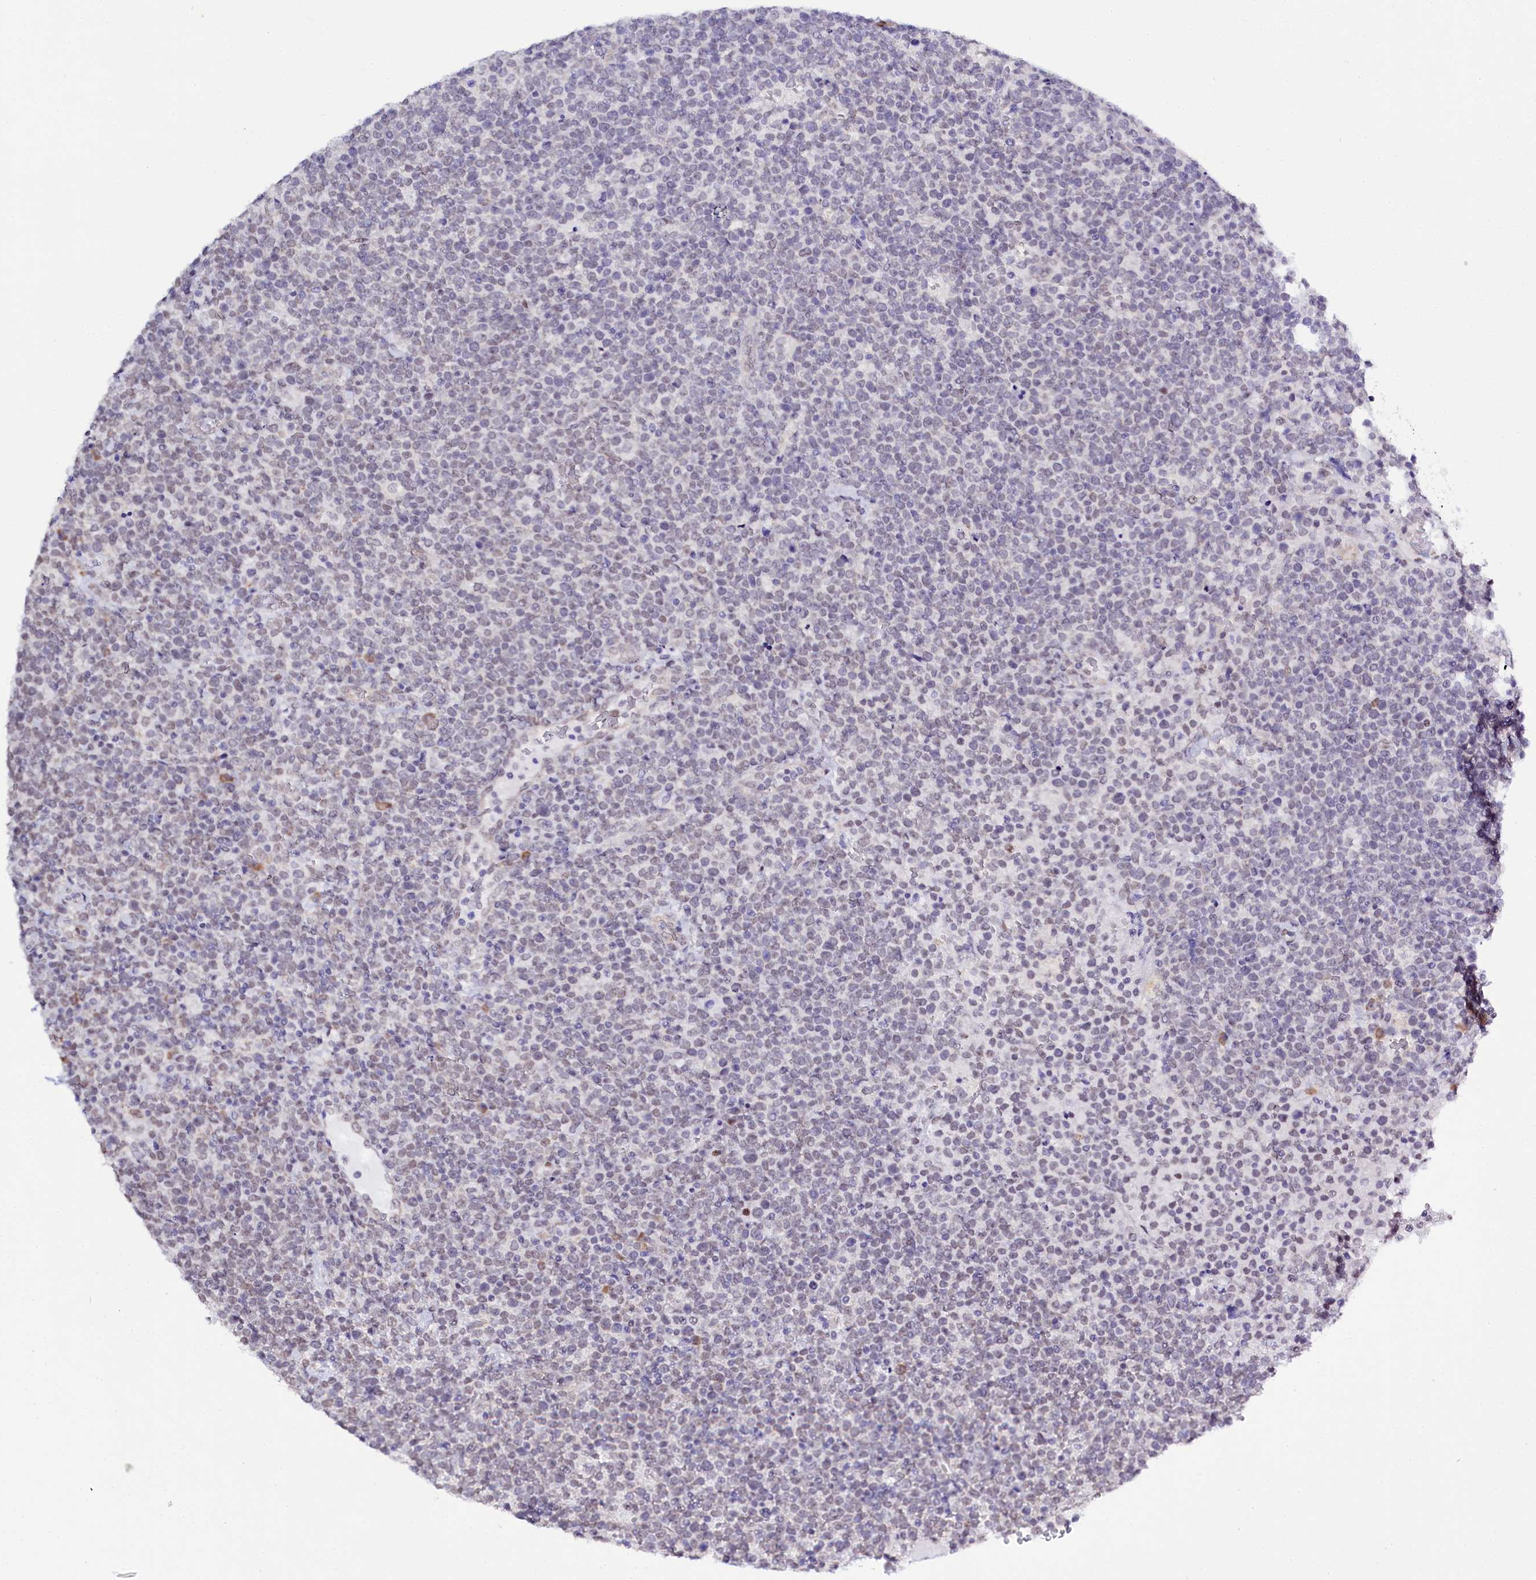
{"staining": {"intensity": "weak", "quantity": "25%-75%", "location": "nuclear"}, "tissue": "lymphoma", "cell_type": "Tumor cells", "image_type": "cancer", "snomed": [{"axis": "morphology", "description": "Malignant lymphoma, non-Hodgkin's type, High grade"}, {"axis": "topography", "description": "Lymph node"}], "caption": "Brown immunohistochemical staining in human lymphoma reveals weak nuclear staining in approximately 25%-75% of tumor cells.", "gene": "SPATS2", "patient": {"sex": "male", "age": 61}}